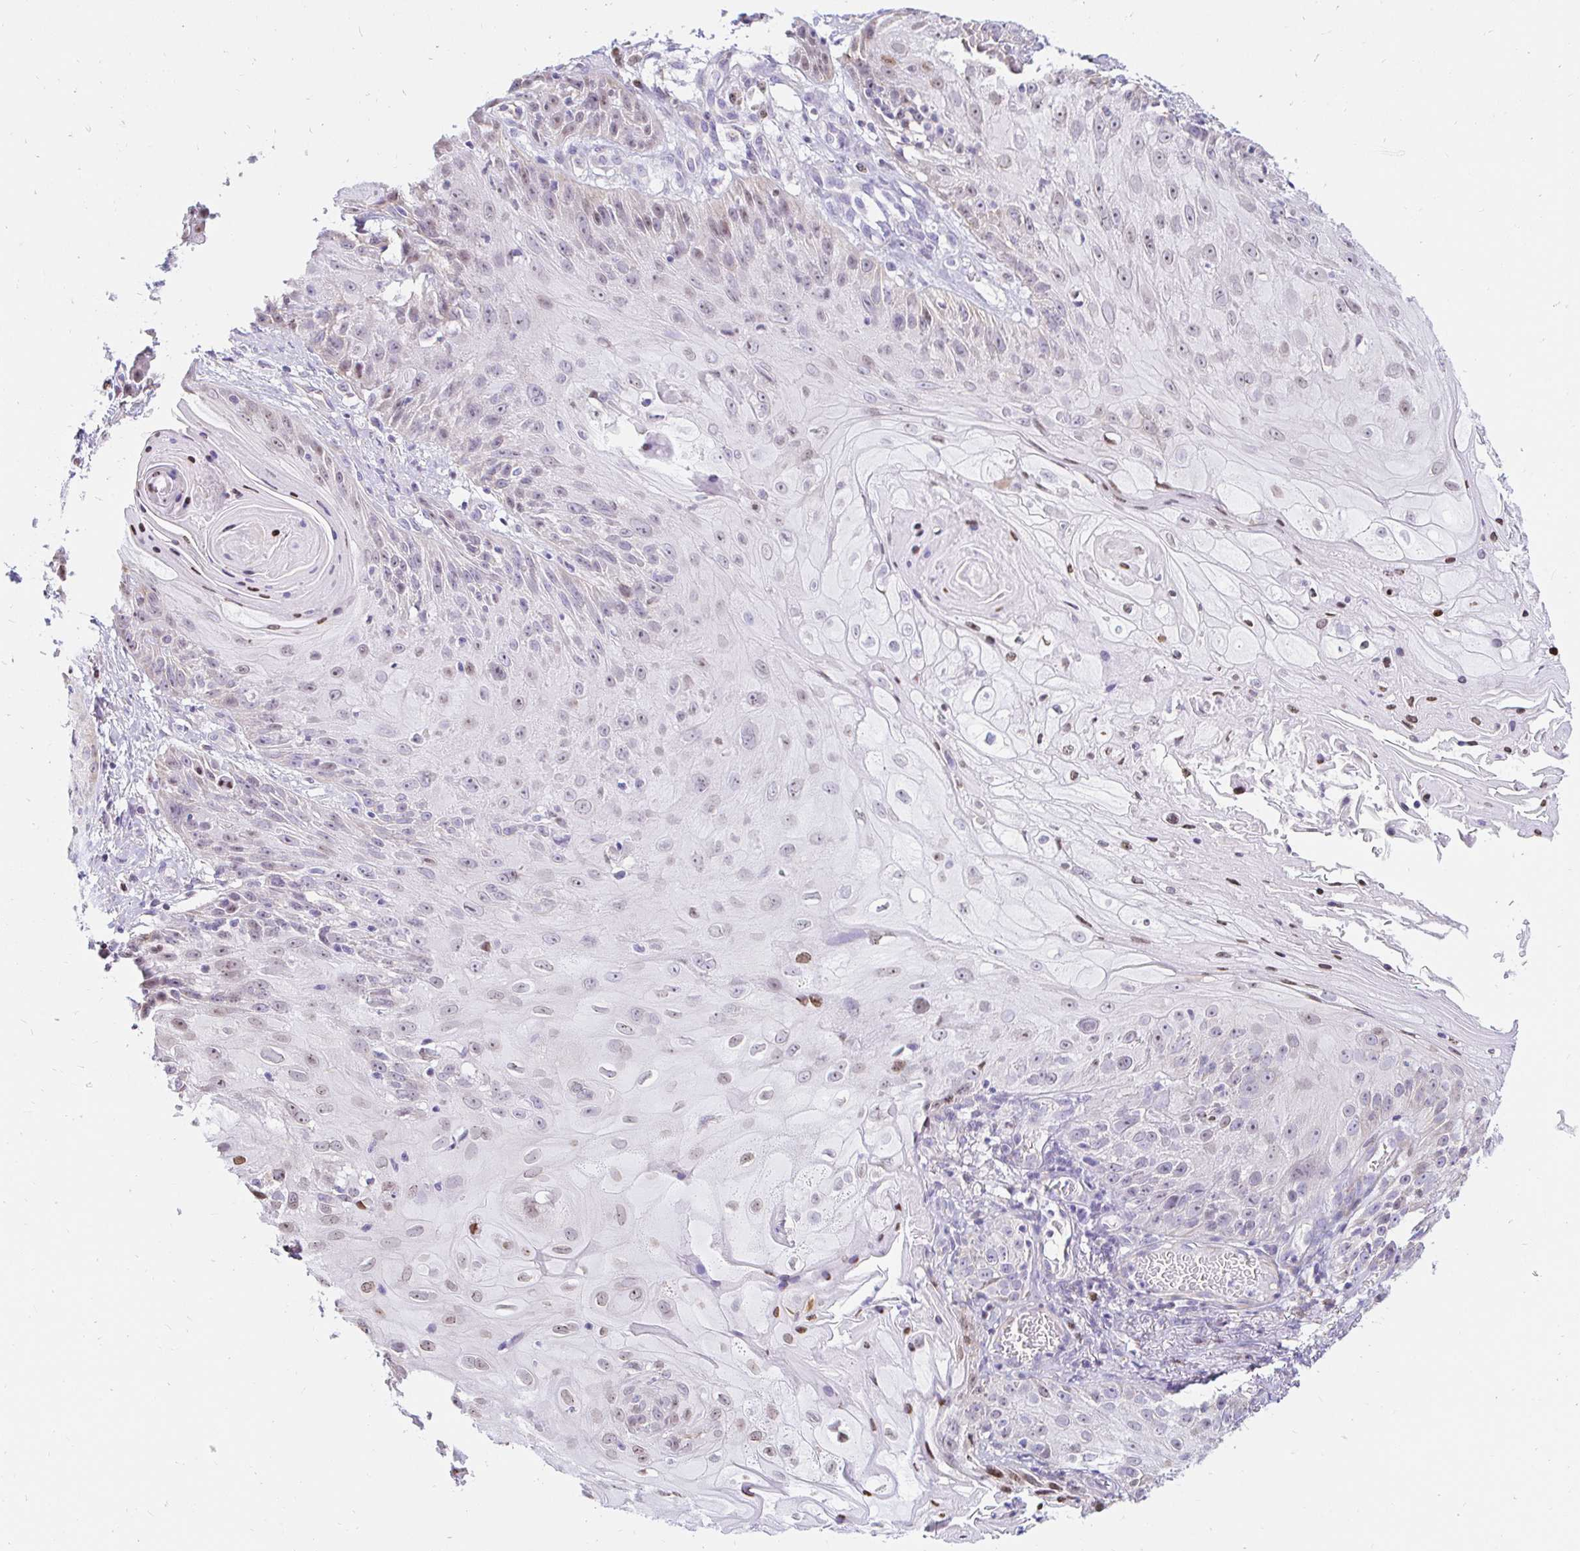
{"staining": {"intensity": "moderate", "quantity": "<25%", "location": "nuclear"}, "tissue": "skin cancer", "cell_type": "Tumor cells", "image_type": "cancer", "snomed": [{"axis": "morphology", "description": "Squamous cell carcinoma, NOS"}, {"axis": "topography", "description": "Skin"}, {"axis": "topography", "description": "Vulva"}], "caption": "A high-resolution histopathology image shows immunohistochemistry (IHC) staining of squamous cell carcinoma (skin), which shows moderate nuclear expression in approximately <25% of tumor cells.", "gene": "CAPSL", "patient": {"sex": "female", "age": 76}}